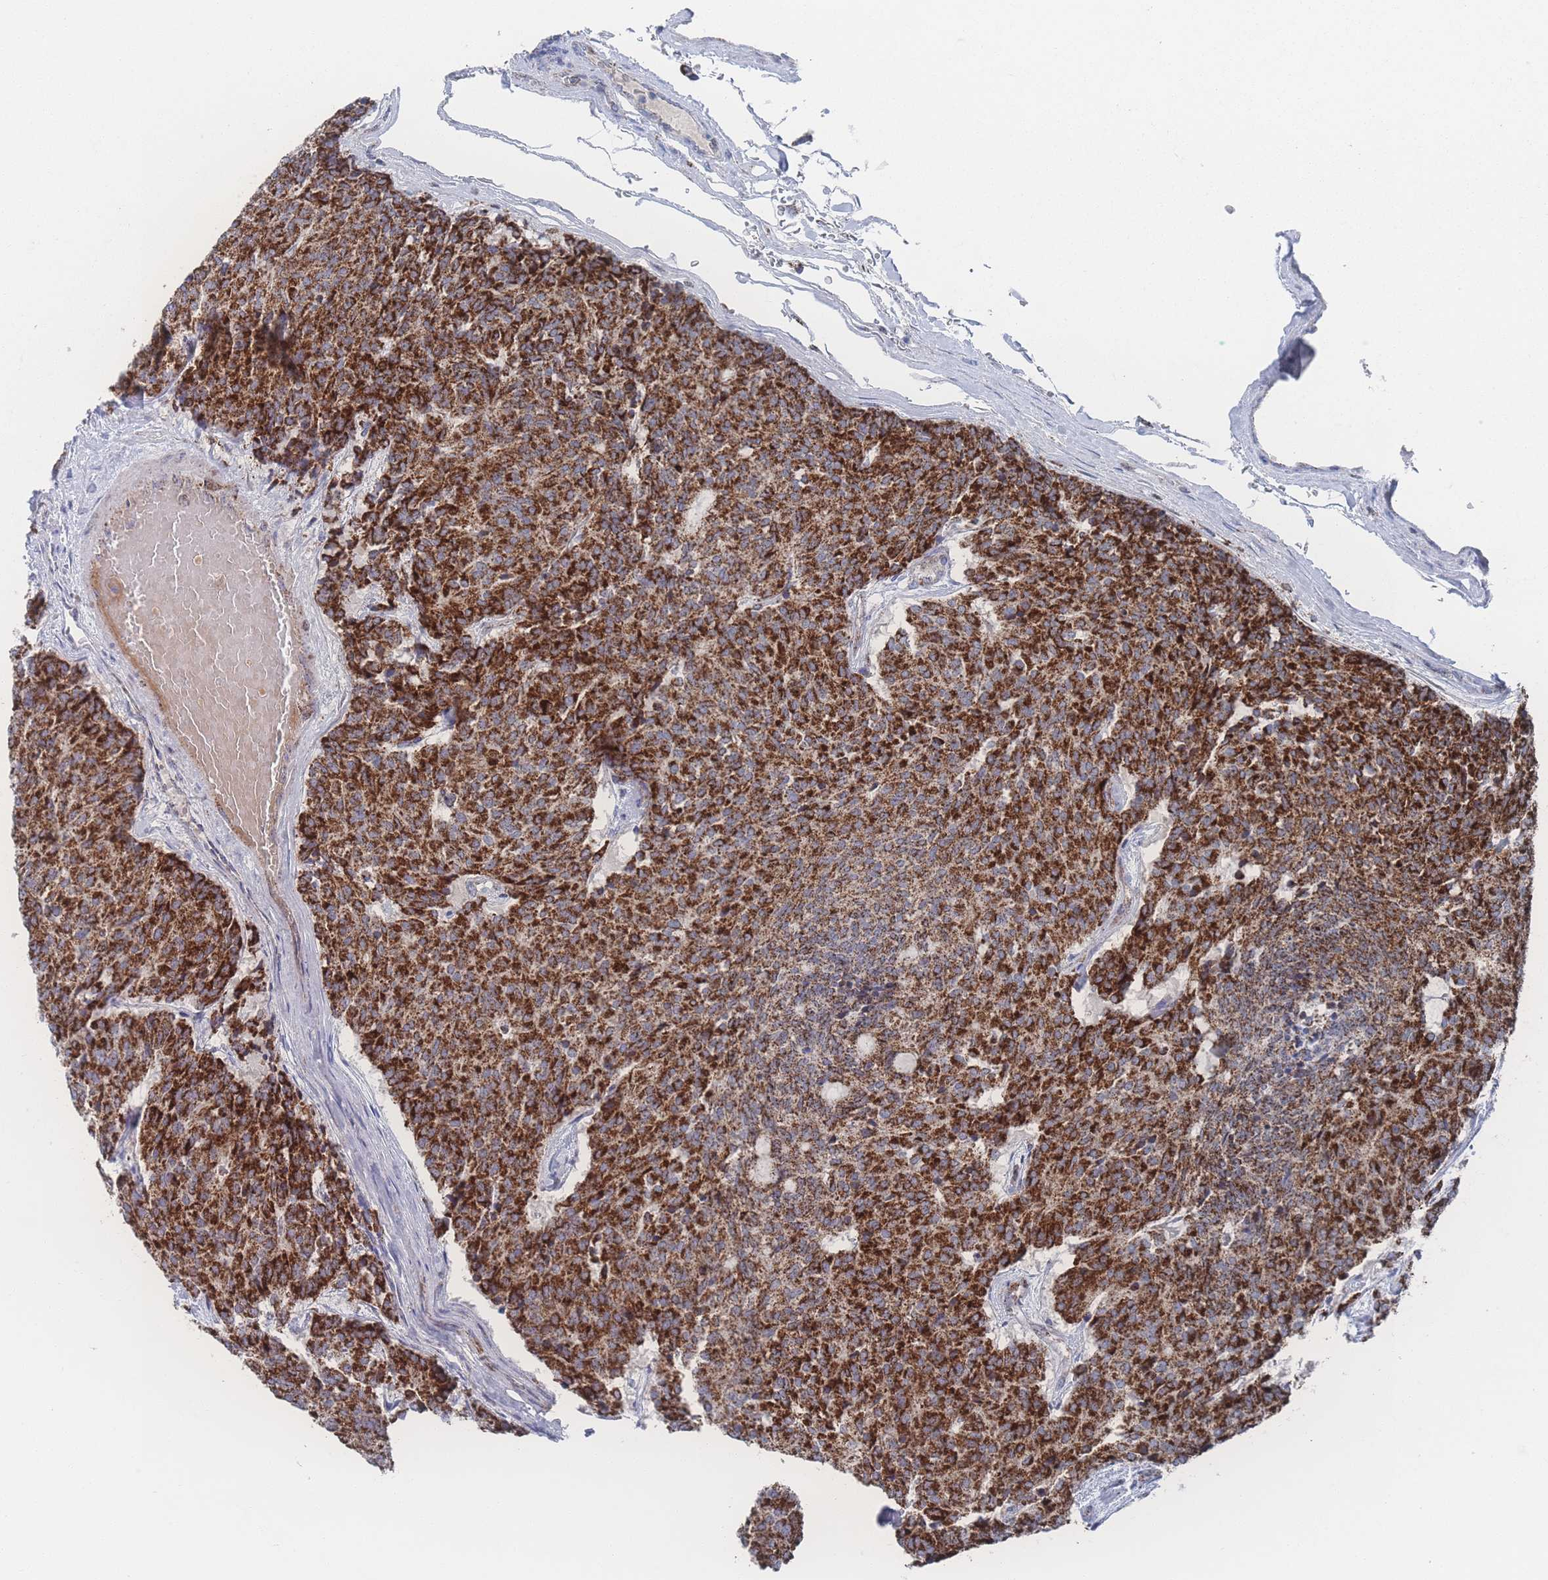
{"staining": {"intensity": "strong", "quantity": ">75%", "location": "cytoplasmic/membranous"}, "tissue": "carcinoid", "cell_type": "Tumor cells", "image_type": "cancer", "snomed": [{"axis": "morphology", "description": "Carcinoid, malignant, NOS"}, {"axis": "topography", "description": "Pancreas"}], "caption": "DAB (3,3'-diaminobenzidine) immunohistochemical staining of malignant carcinoid demonstrates strong cytoplasmic/membranous protein positivity in about >75% of tumor cells.", "gene": "PEX14", "patient": {"sex": "female", "age": 54}}